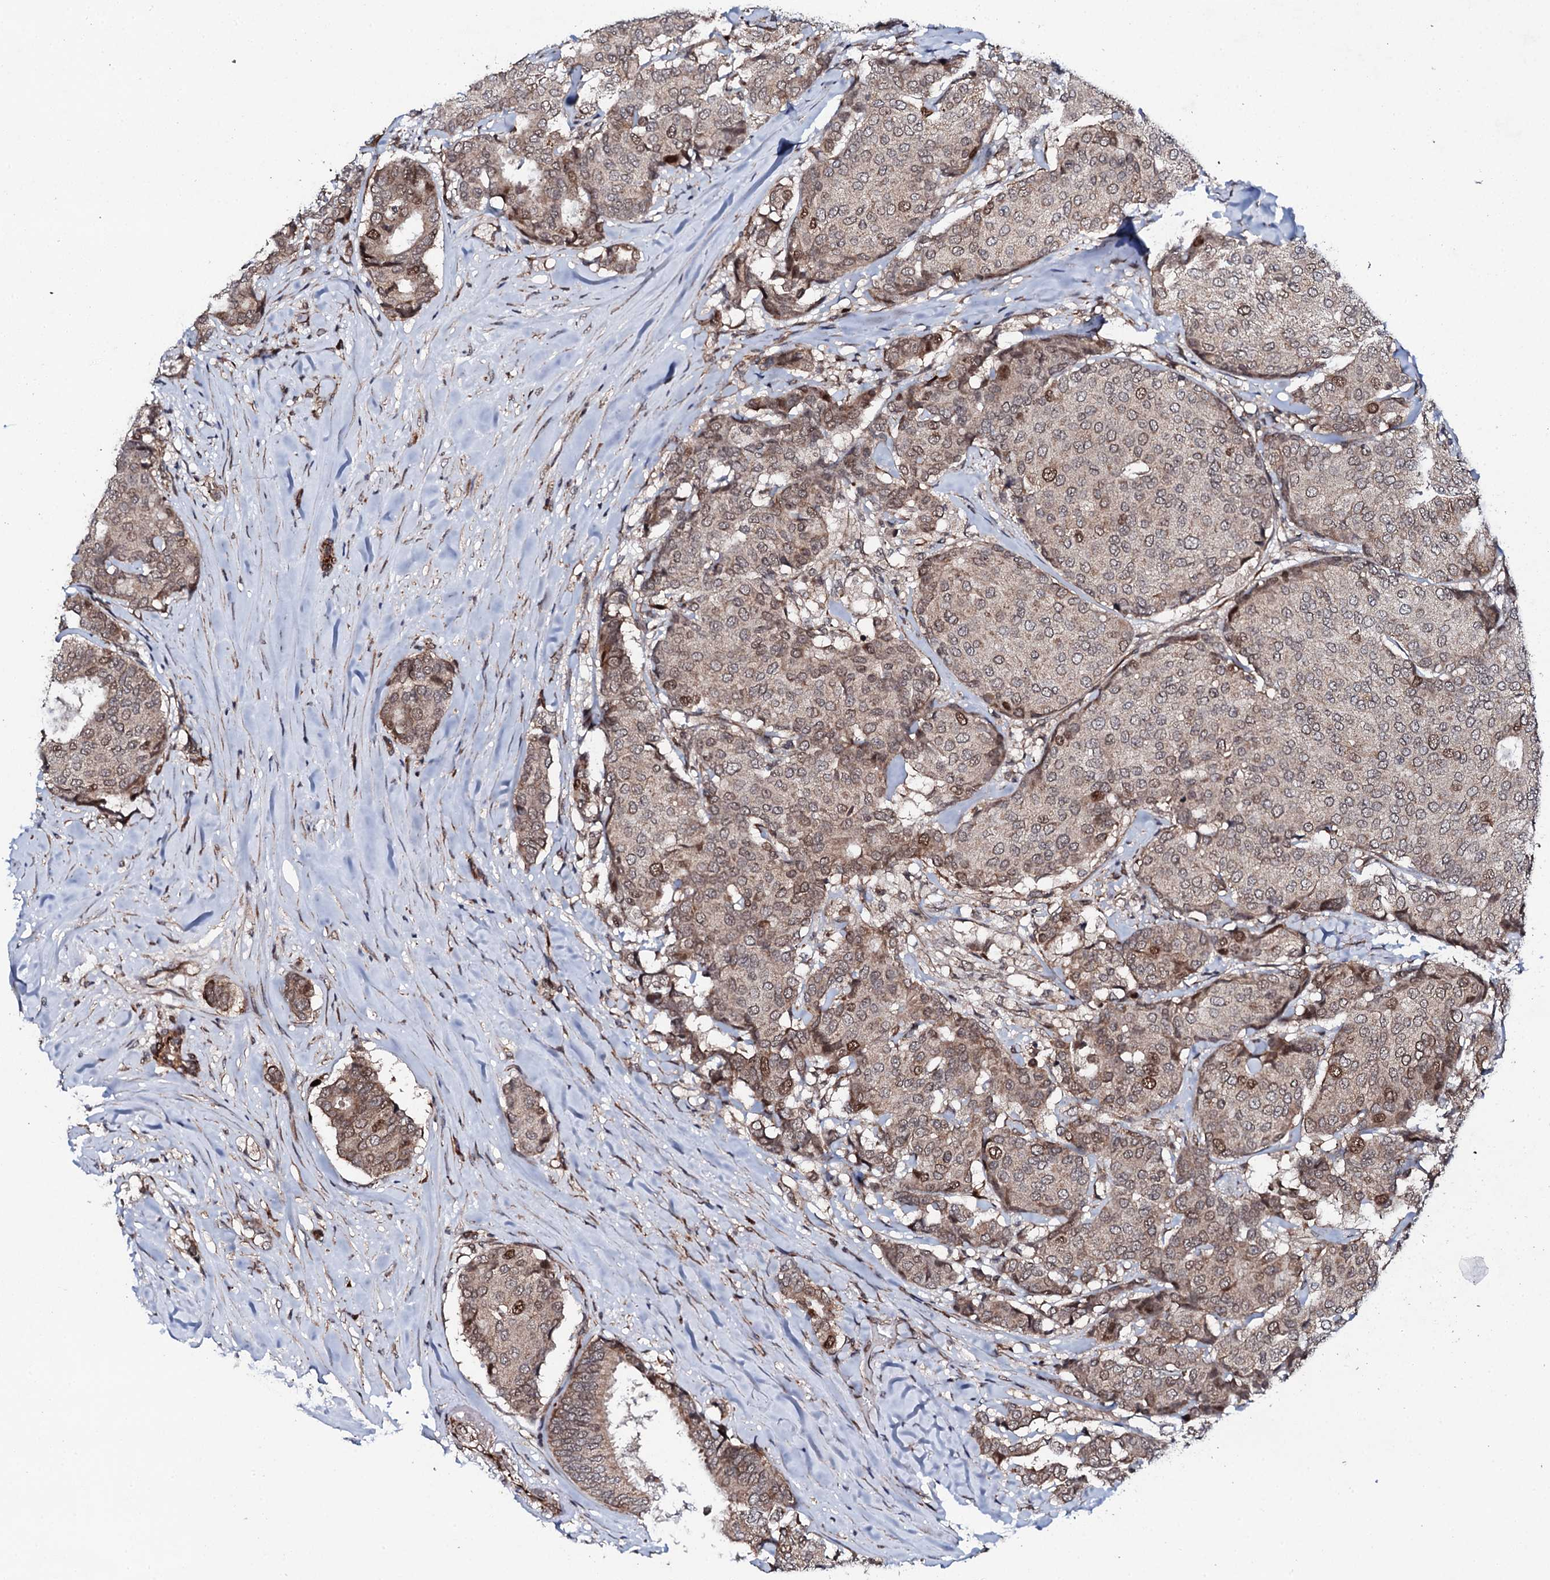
{"staining": {"intensity": "weak", "quantity": "25%-75%", "location": "cytoplasmic/membranous,nuclear"}, "tissue": "breast cancer", "cell_type": "Tumor cells", "image_type": "cancer", "snomed": [{"axis": "morphology", "description": "Duct carcinoma"}, {"axis": "topography", "description": "Breast"}], "caption": "Immunohistochemistry (DAB (3,3'-diaminobenzidine)) staining of breast intraductal carcinoma reveals weak cytoplasmic/membranous and nuclear protein positivity in about 25%-75% of tumor cells.", "gene": "FAM111A", "patient": {"sex": "female", "age": 75}}